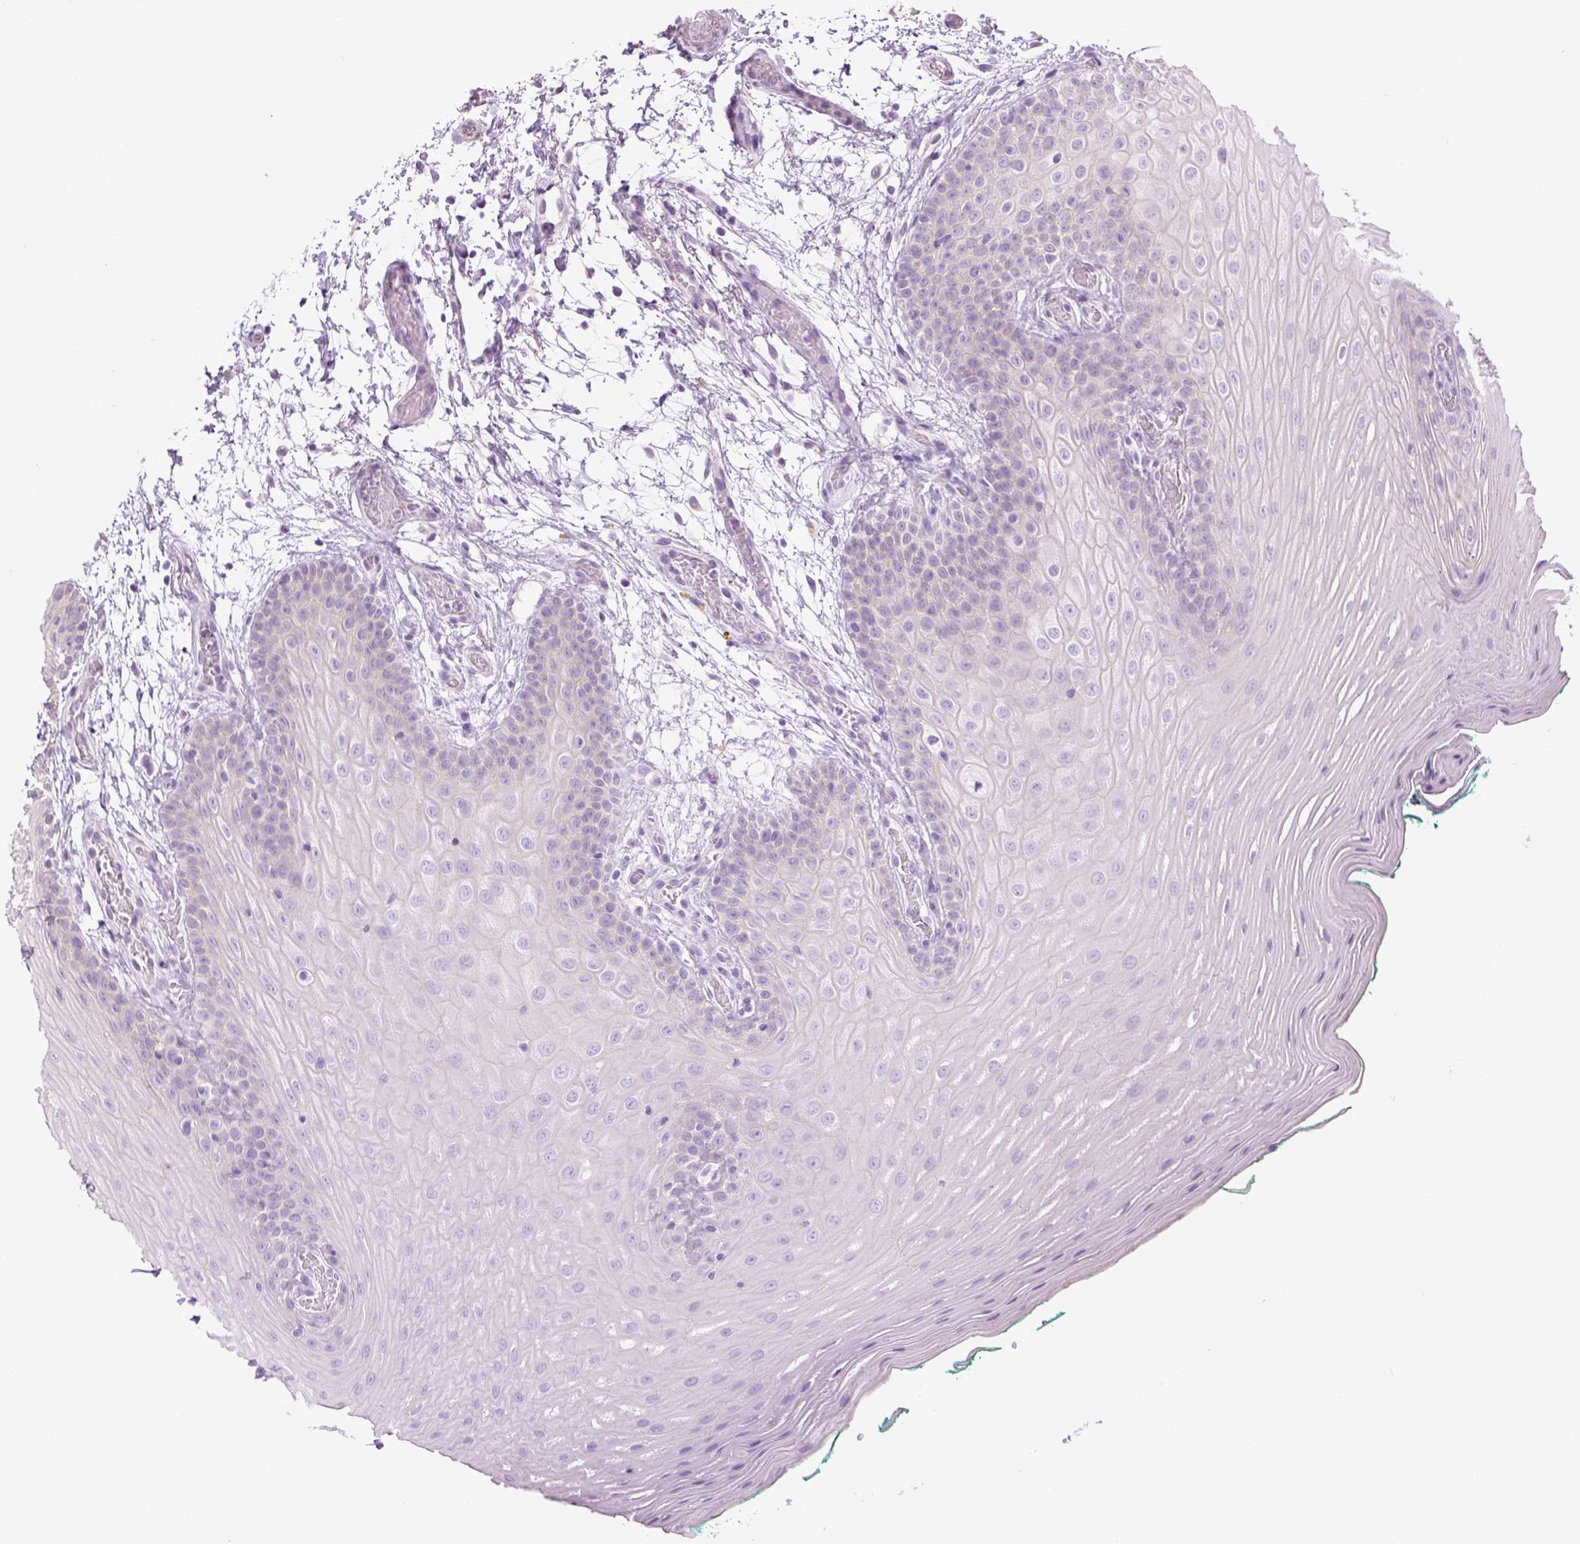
{"staining": {"intensity": "negative", "quantity": "none", "location": "none"}, "tissue": "oral mucosa", "cell_type": "Squamous epithelial cells", "image_type": "normal", "snomed": [{"axis": "morphology", "description": "Normal tissue, NOS"}, {"axis": "morphology", "description": "Squamous cell carcinoma, NOS"}, {"axis": "topography", "description": "Oral tissue"}, {"axis": "topography", "description": "Head-Neck"}], "caption": "This photomicrograph is of normal oral mucosa stained with immunohistochemistry to label a protein in brown with the nuclei are counter-stained blue. There is no expression in squamous epithelial cells. Brightfield microscopy of immunohistochemistry stained with DAB (brown) and hematoxylin (blue), captured at high magnification.", "gene": "LGSN", "patient": {"sex": "male", "age": 78}}